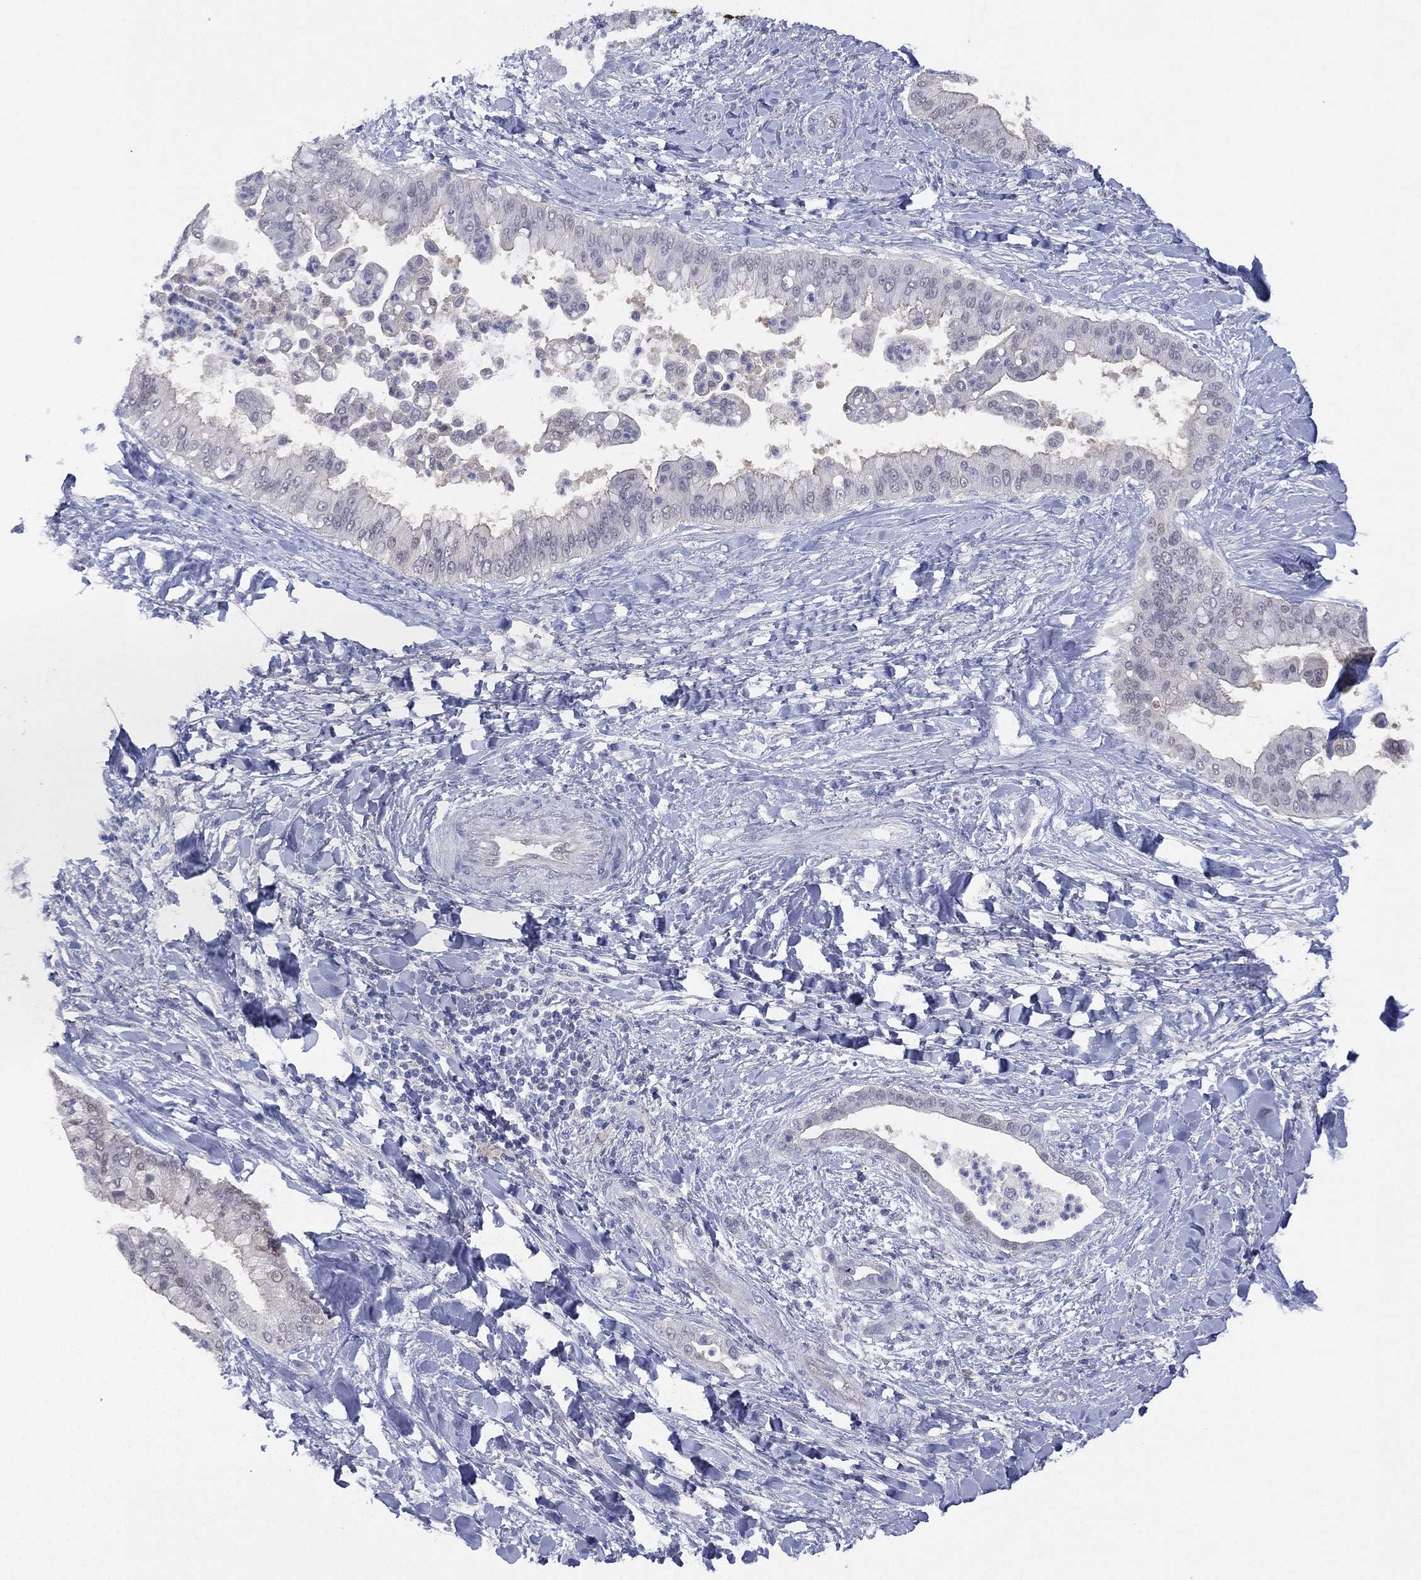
{"staining": {"intensity": "negative", "quantity": "none", "location": "none"}, "tissue": "liver cancer", "cell_type": "Tumor cells", "image_type": "cancer", "snomed": [{"axis": "morphology", "description": "Cholangiocarcinoma"}, {"axis": "topography", "description": "Liver"}], "caption": "This is an immunohistochemistry micrograph of human liver cancer. There is no expression in tumor cells.", "gene": "DDAH1", "patient": {"sex": "female", "age": 54}}